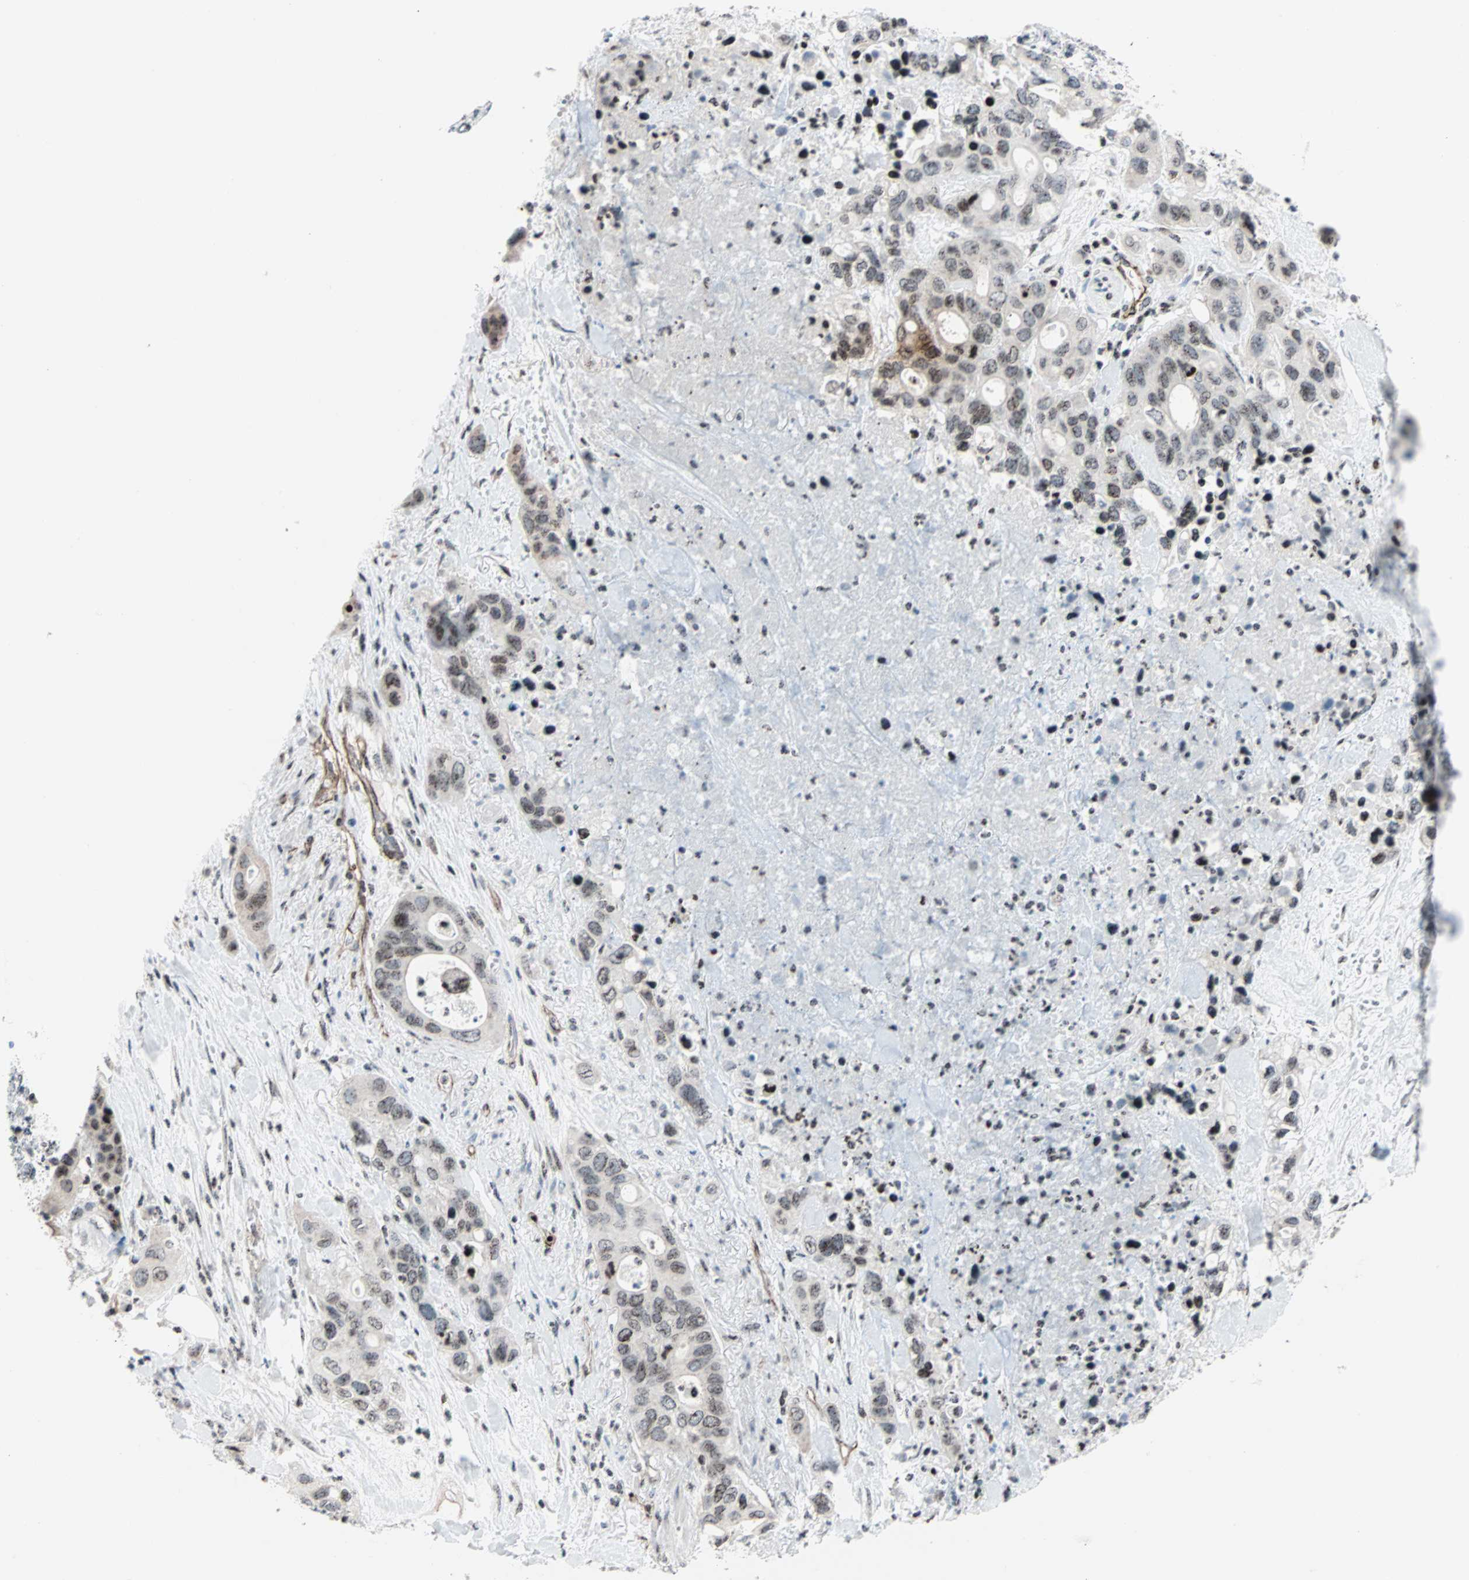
{"staining": {"intensity": "weak", "quantity": ">75%", "location": "nuclear"}, "tissue": "pancreatic cancer", "cell_type": "Tumor cells", "image_type": "cancer", "snomed": [{"axis": "morphology", "description": "Adenocarcinoma, NOS"}, {"axis": "topography", "description": "Pancreas"}], "caption": "Pancreatic adenocarcinoma stained with a protein marker exhibits weak staining in tumor cells.", "gene": "CENPA", "patient": {"sex": "female", "age": 71}}